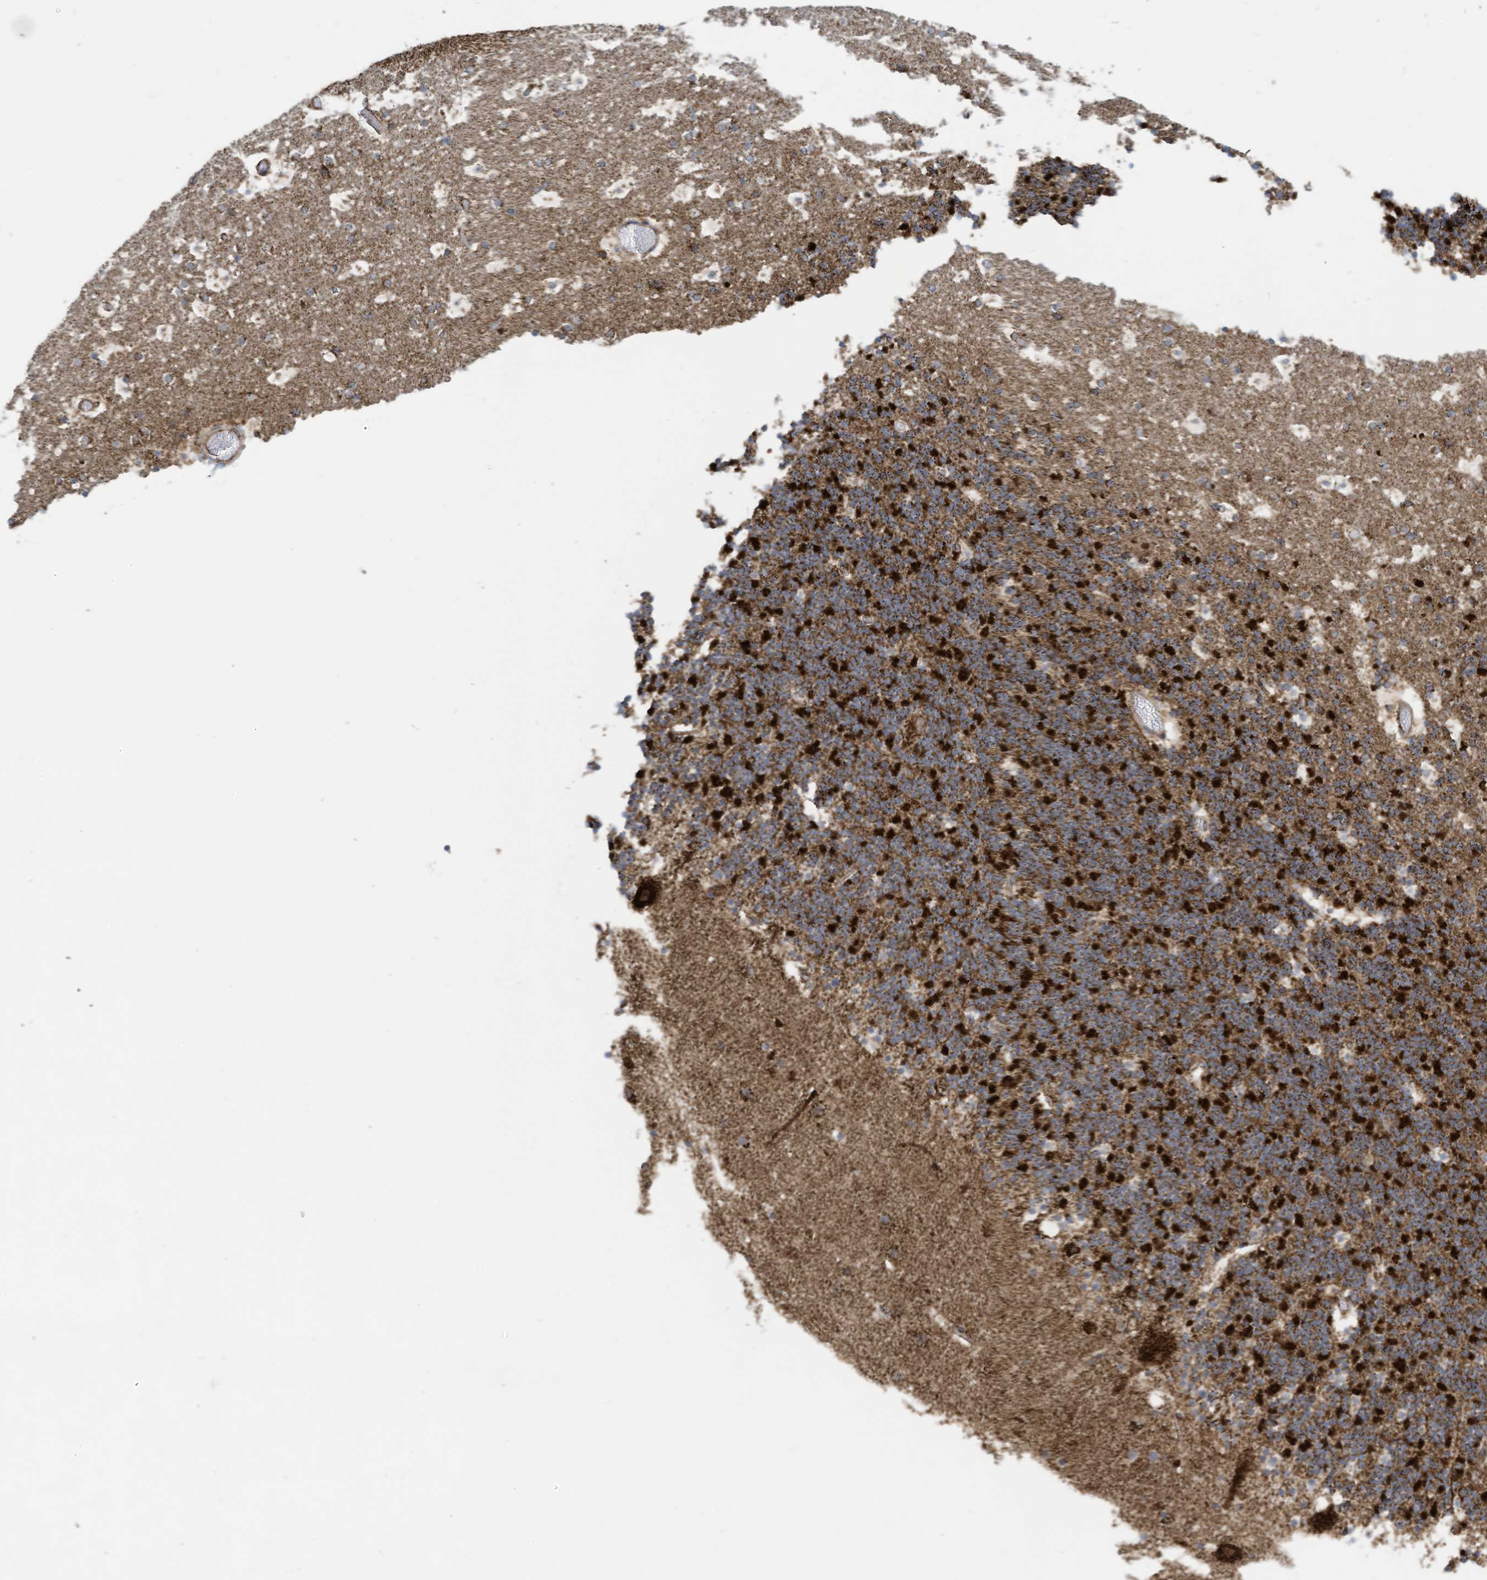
{"staining": {"intensity": "strong", "quantity": ">75%", "location": "cytoplasmic/membranous"}, "tissue": "cerebellum", "cell_type": "Cells in granular layer", "image_type": "normal", "snomed": [{"axis": "morphology", "description": "Normal tissue, NOS"}, {"axis": "topography", "description": "Cerebellum"}], "caption": "The immunohistochemical stain labels strong cytoplasmic/membranous expression in cells in granular layer of benign cerebellum. (Brightfield microscopy of DAB IHC at high magnification).", "gene": "COX10", "patient": {"sex": "male", "age": 57}}